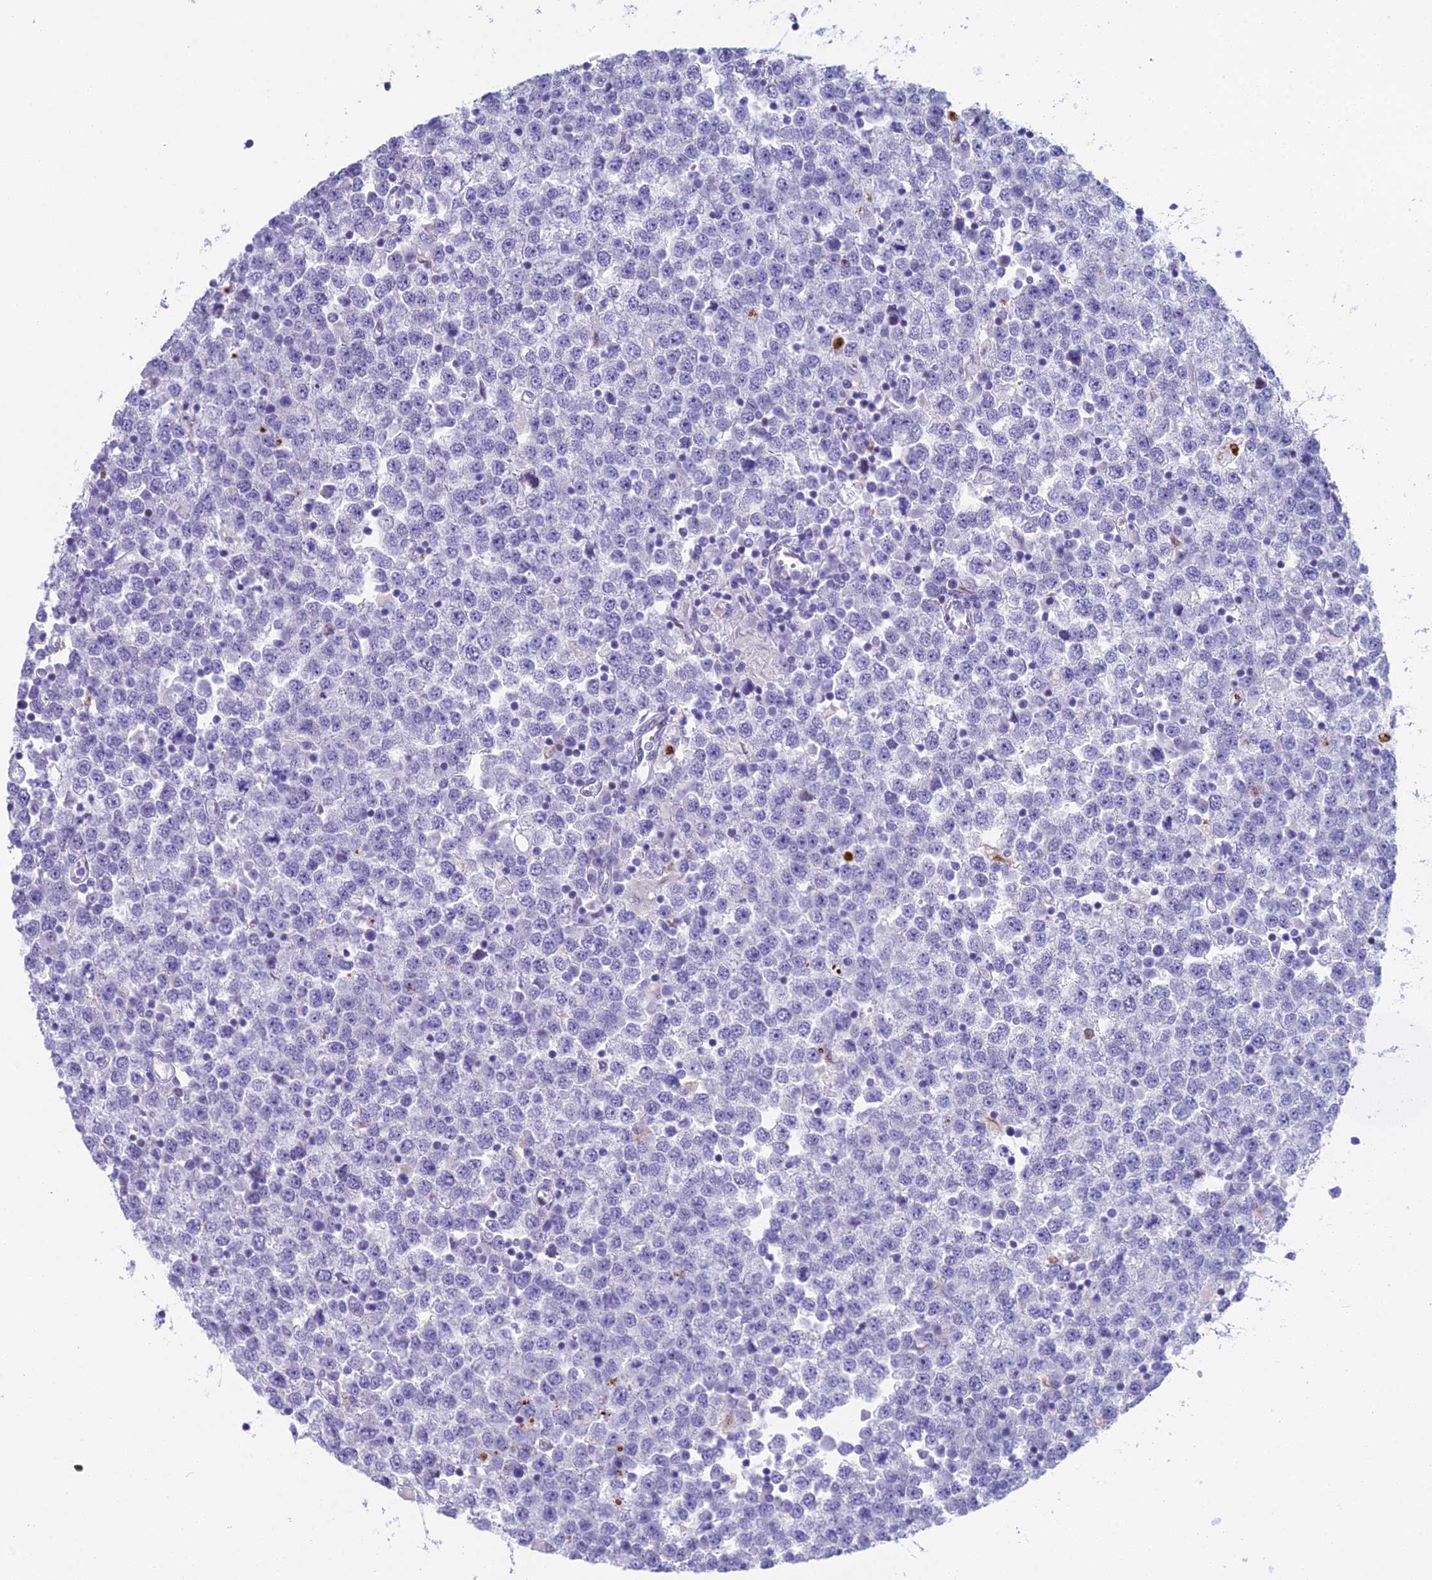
{"staining": {"intensity": "negative", "quantity": "none", "location": "none"}, "tissue": "testis cancer", "cell_type": "Tumor cells", "image_type": "cancer", "snomed": [{"axis": "morphology", "description": "Seminoma, NOS"}, {"axis": "topography", "description": "Testis"}], "caption": "IHC micrograph of seminoma (testis) stained for a protein (brown), which exhibits no positivity in tumor cells.", "gene": "CC2D2A", "patient": {"sex": "male", "age": 65}}